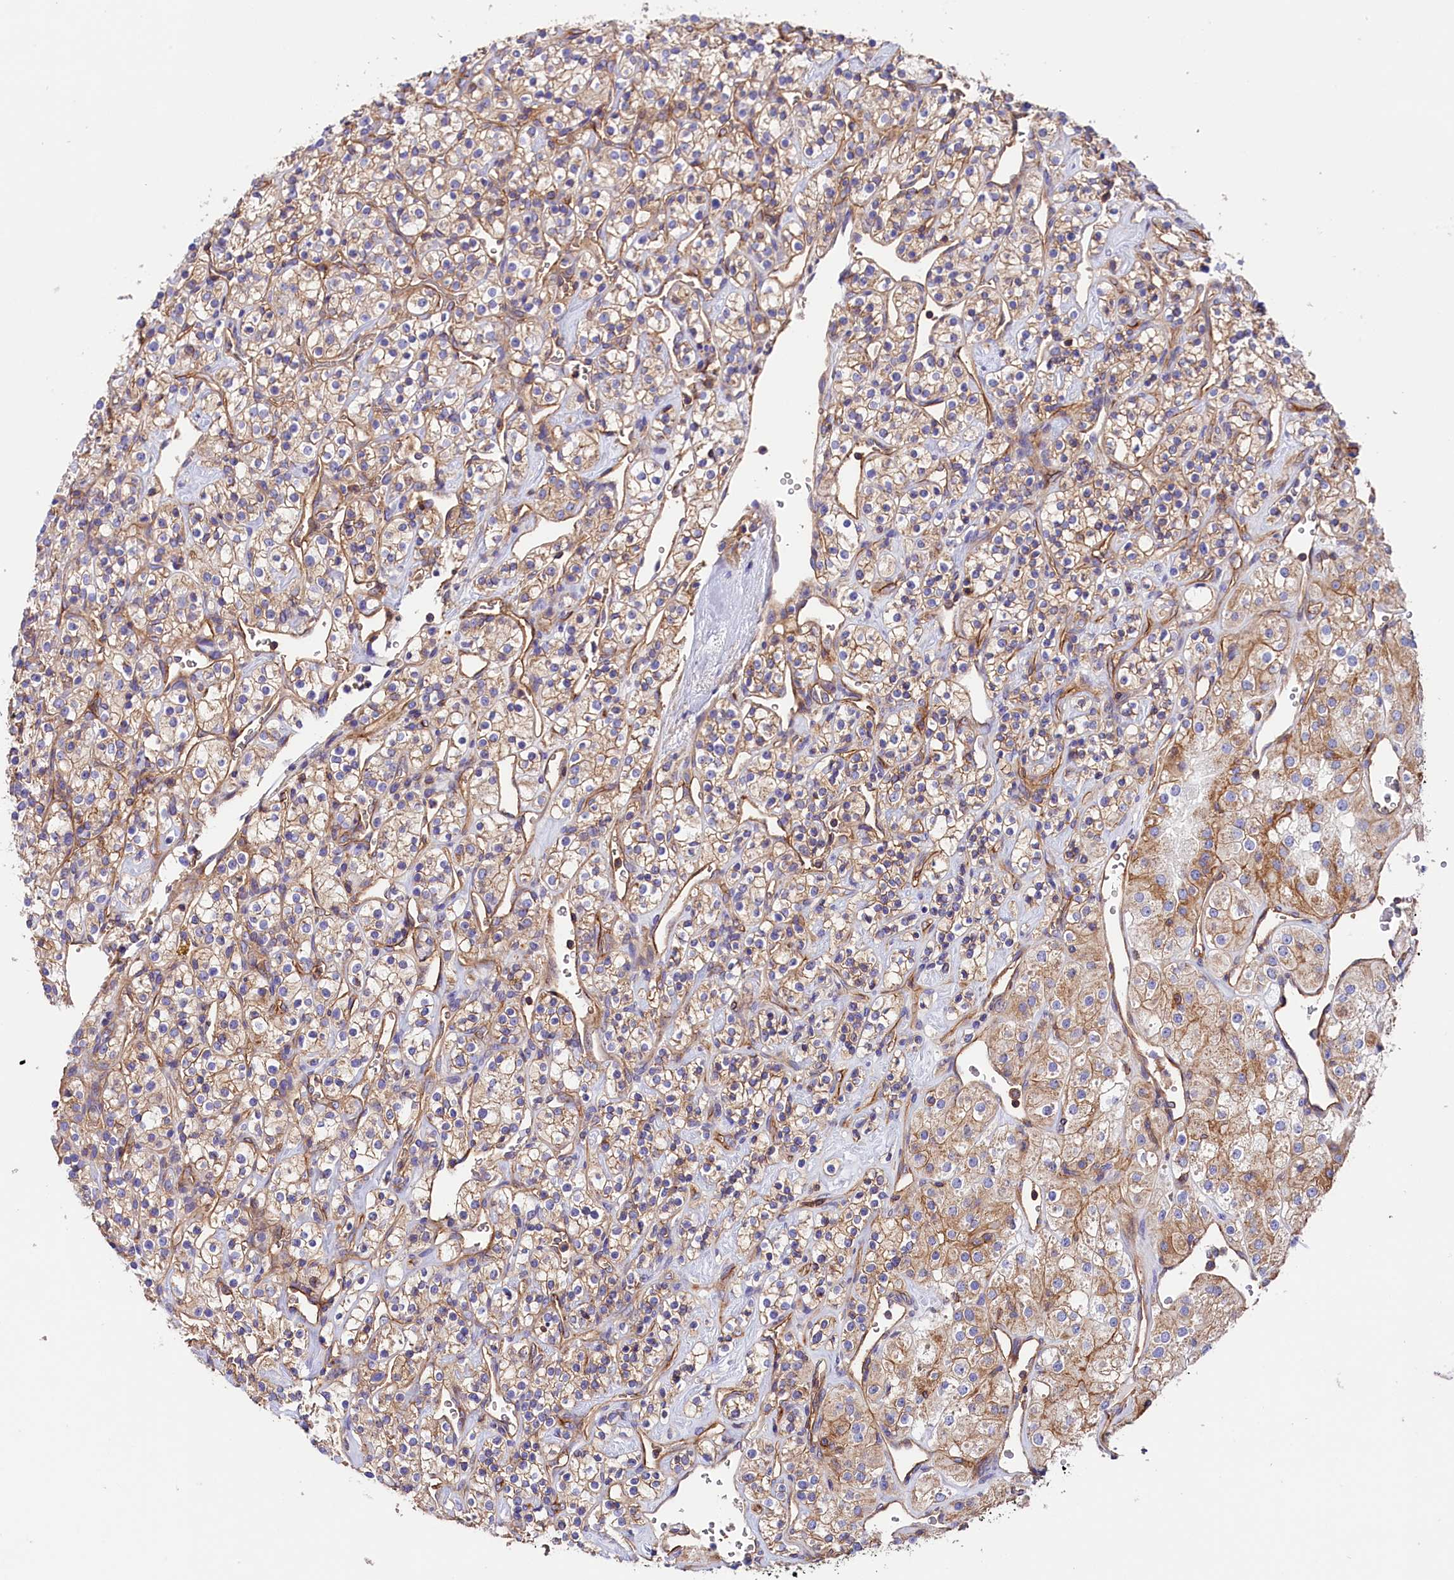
{"staining": {"intensity": "moderate", "quantity": "<25%", "location": "cytoplasmic/membranous"}, "tissue": "renal cancer", "cell_type": "Tumor cells", "image_type": "cancer", "snomed": [{"axis": "morphology", "description": "Adenocarcinoma, NOS"}, {"axis": "topography", "description": "Kidney"}], "caption": "Human adenocarcinoma (renal) stained for a protein (brown) shows moderate cytoplasmic/membranous positive positivity in about <25% of tumor cells.", "gene": "ATP2B4", "patient": {"sex": "male", "age": 77}}